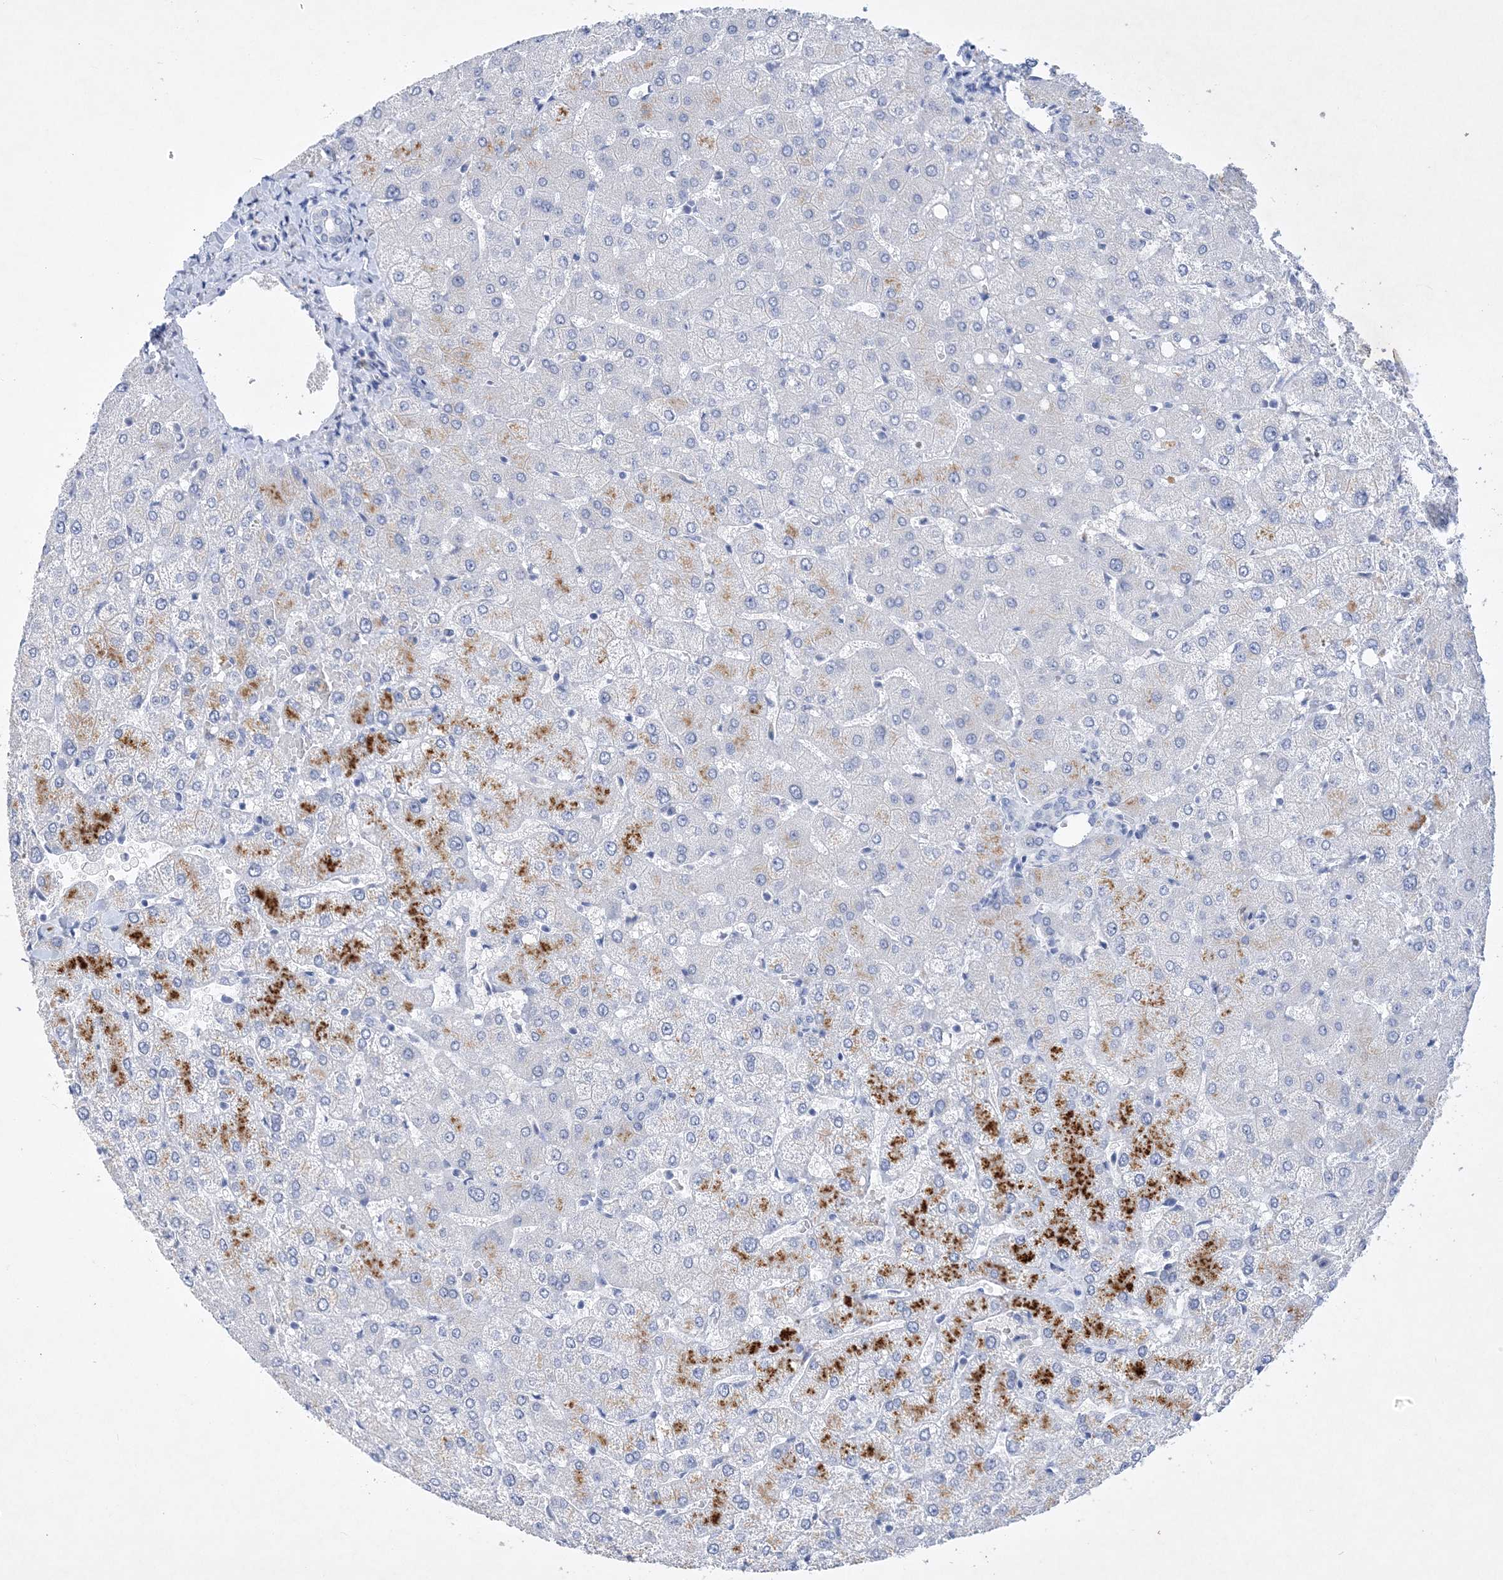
{"staining": {"intensity": "negative", "quantity": "none", "location": "none"}, "tissue": "liver", "cell_type": "Cholangiocytes", "image_type": "normal", "snomed": [{"axis": "morphology", "description": "Normal tissue, NOS"}, {"axis": "topography", "description": "Liver"}], "caption": "Immunohistochemical staining of unremarkable liver displays no significant staining in cholangiocytes.", "gene": "COPS8", "patient": {"sex": "female", "age": 54}}